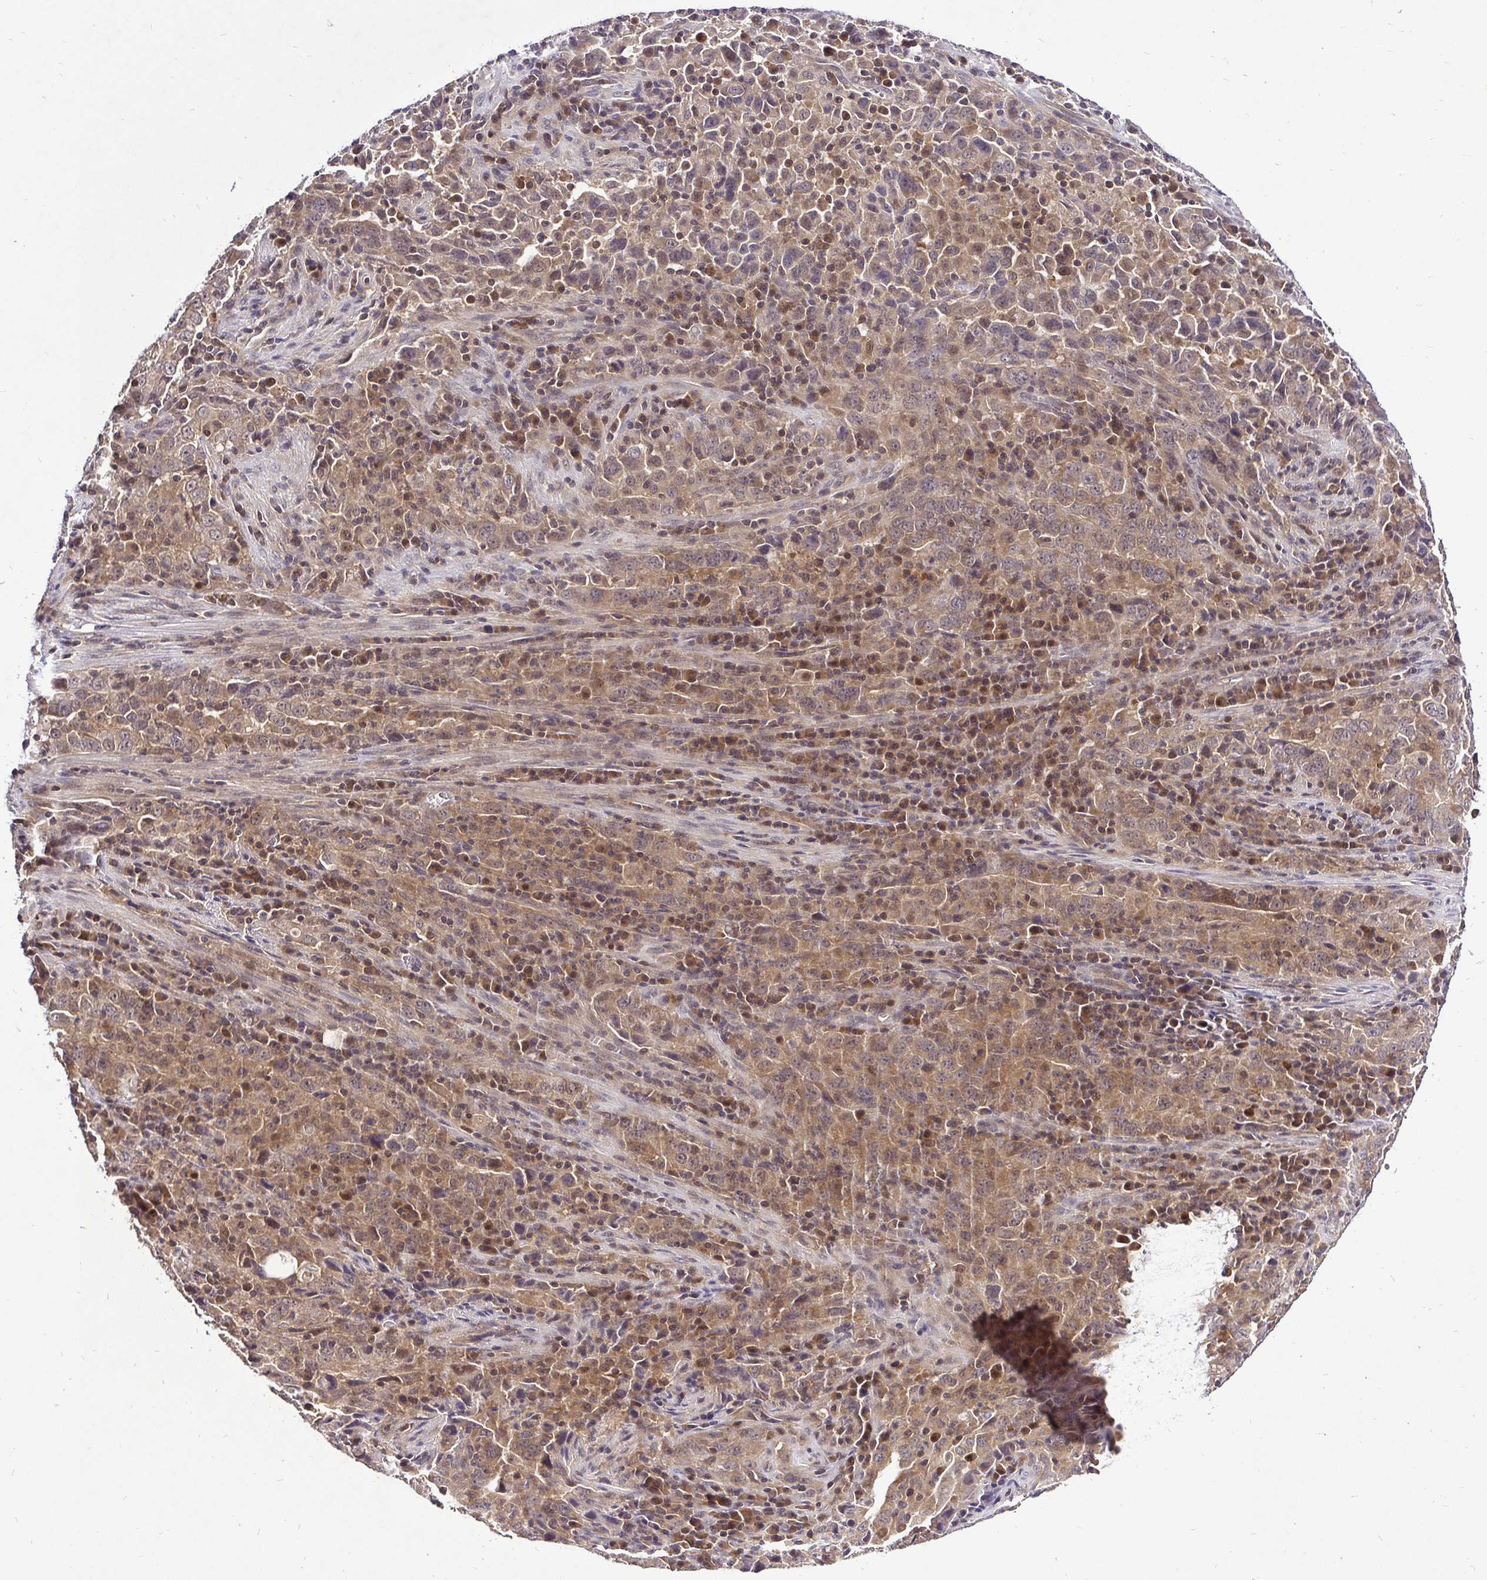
{"staining": {"intensity": "moderate", "quantity": ">75%", "location": "cytoplasmic/membranous,nuclear"}, "tissue": "lung cancer", "cell_type": "Tumor cells", "image_type": "cancer", "snomed": [{"axis": "morphology", "description": "Adenocarcinoma, NOS"}, {"axis": "topography", "description": "Lung"}], "caption": "High-power microscopy captured an immunohistochemistry (IHC) micrograph of adenocarcinoma (lung), revealing moderate cytoplasmic/membranous and nuclear staining in approximately >75% of tumor cells. Nuclei are stained in blue.", "gene": "UBE2M", "patient": {"sex": "male", "age": 67}}